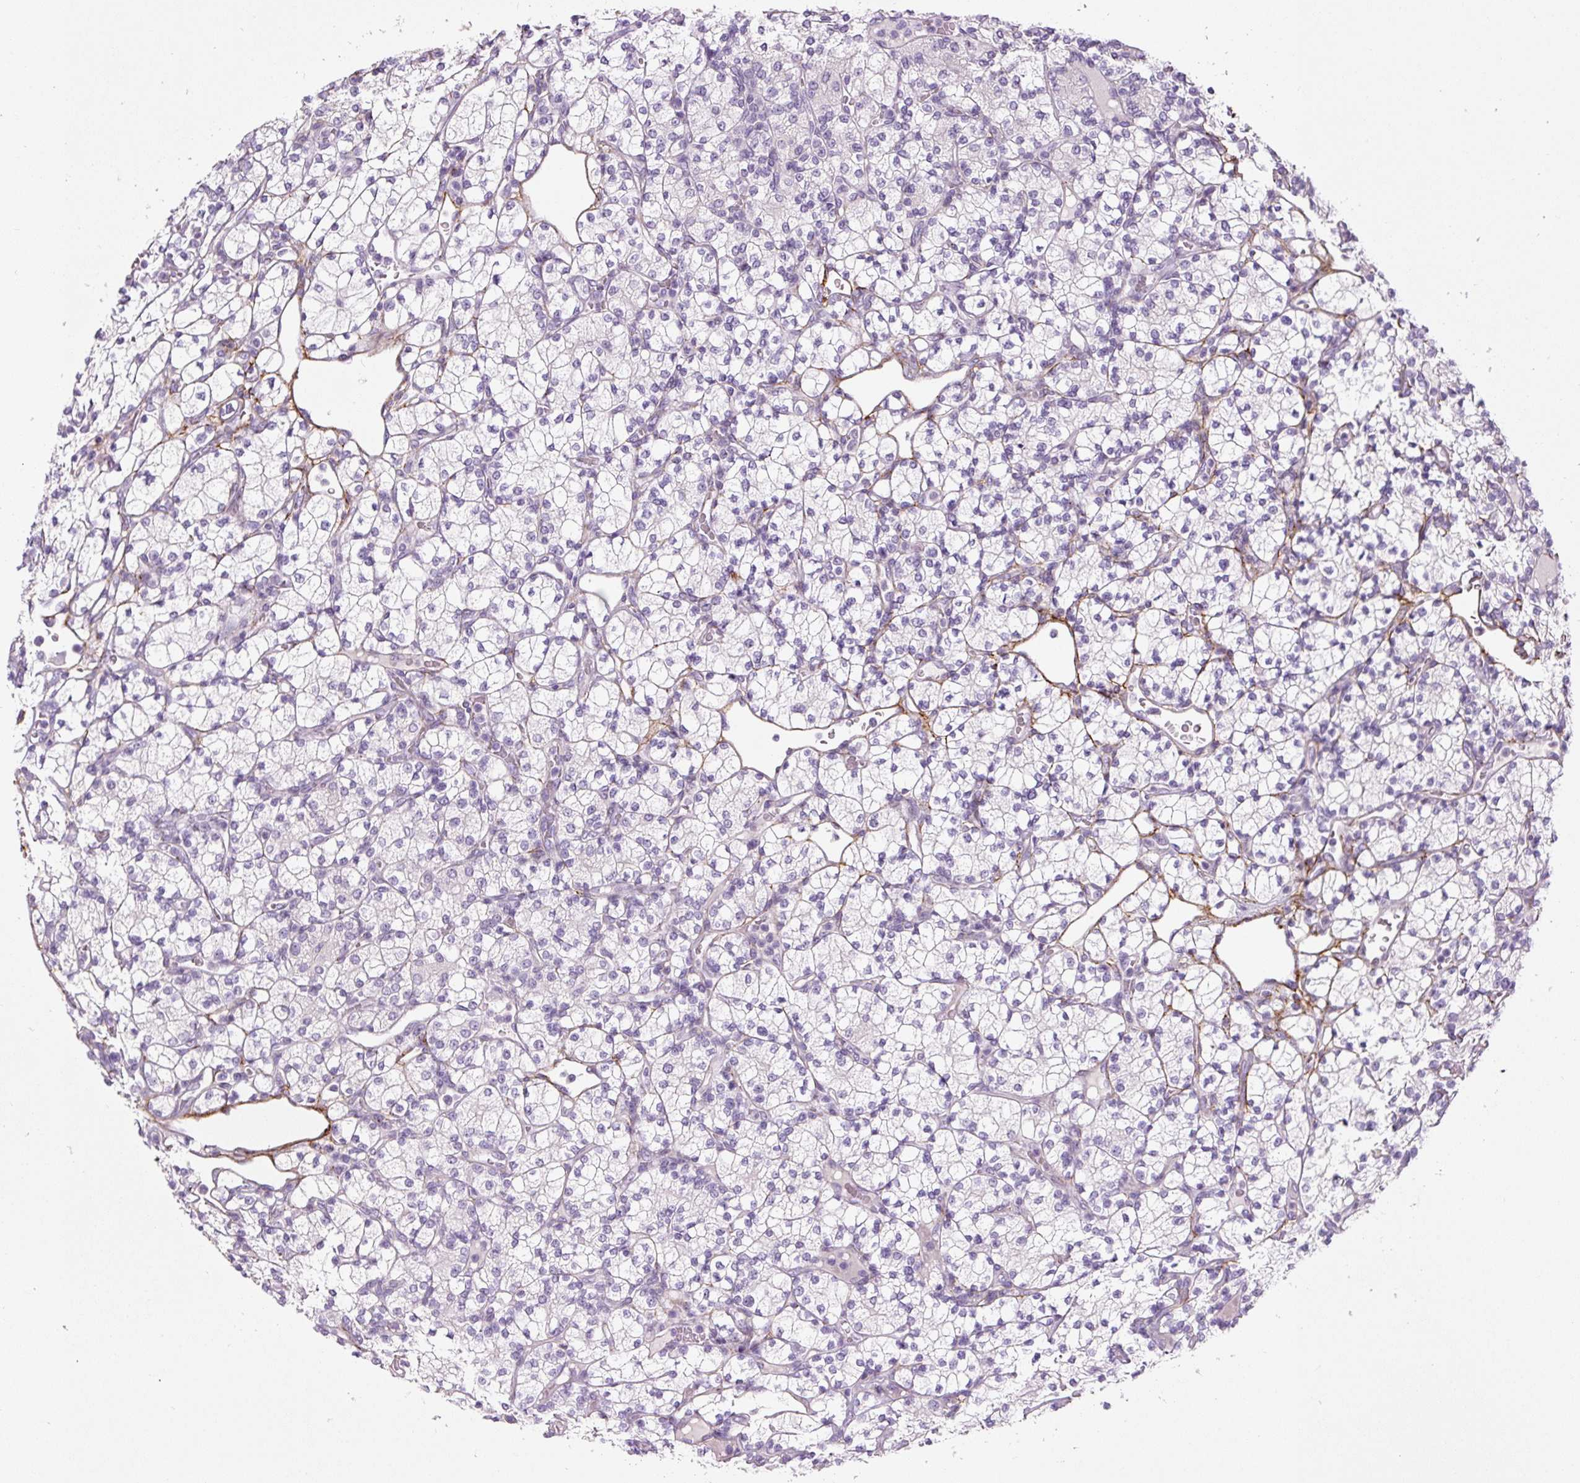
{"staining": {"intensity": "negative", "quantity": "none", "location": "none"}, "tissue": "renal cancer", "cell_type": "Tumor cells", "image_type": "cancer", "snomed": [{"axis": "morphology", "description": "Adenocarcinoma, NOS"}, {"axis": "topography", "description": "Kidney"}], "caption": "IHC image of adenocarcinoma (renal) stained for a protein (brown), which reveals no expression in tumor cells. Brightfield microscopy of immunohistochemistry (IHC) stained with DAB (brown) and hematoxylin (blue), captured at high magnification.", "gene": "FBN1", "patient": {"sex": "male", "age": 77}}